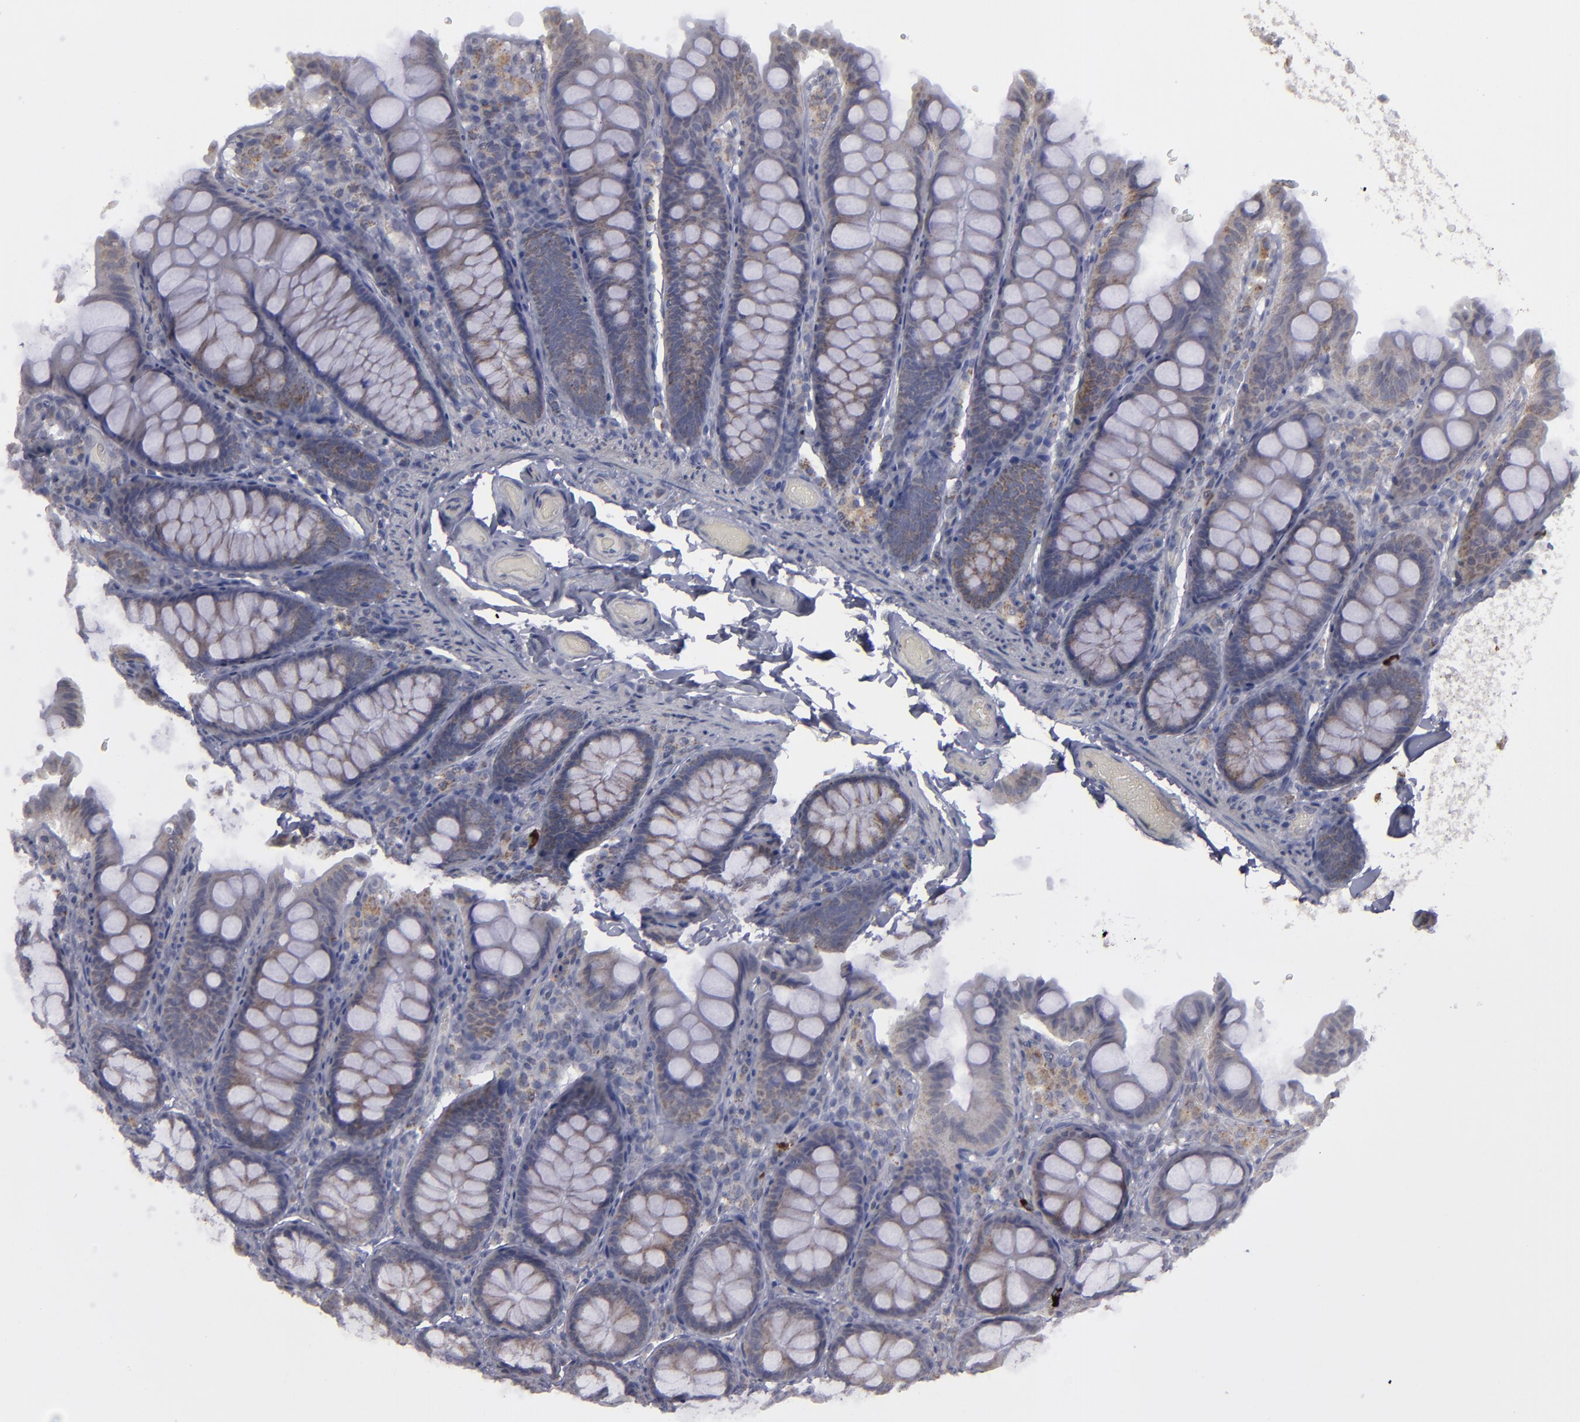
{"staining": {"intensity": "negative", "quantity": "none", "location": "none"}, "tissue": "colon", "cell_type": "Endothelial cells", "image_type": "normal", "snomed": [{"axis": "morphology", "description": "Normal tissue, NOS"}, {"axis": "topography", "description": "Colon"}], "caption": "Immunohistochemistry photomicrograph of normal colon: colon stained with DAB (3,3'-diaminobenzidine) reveals no significant protein expression in endothelial cells.", "gene": "MYOM2", "patient": {"sex": "female", "age": 61}}